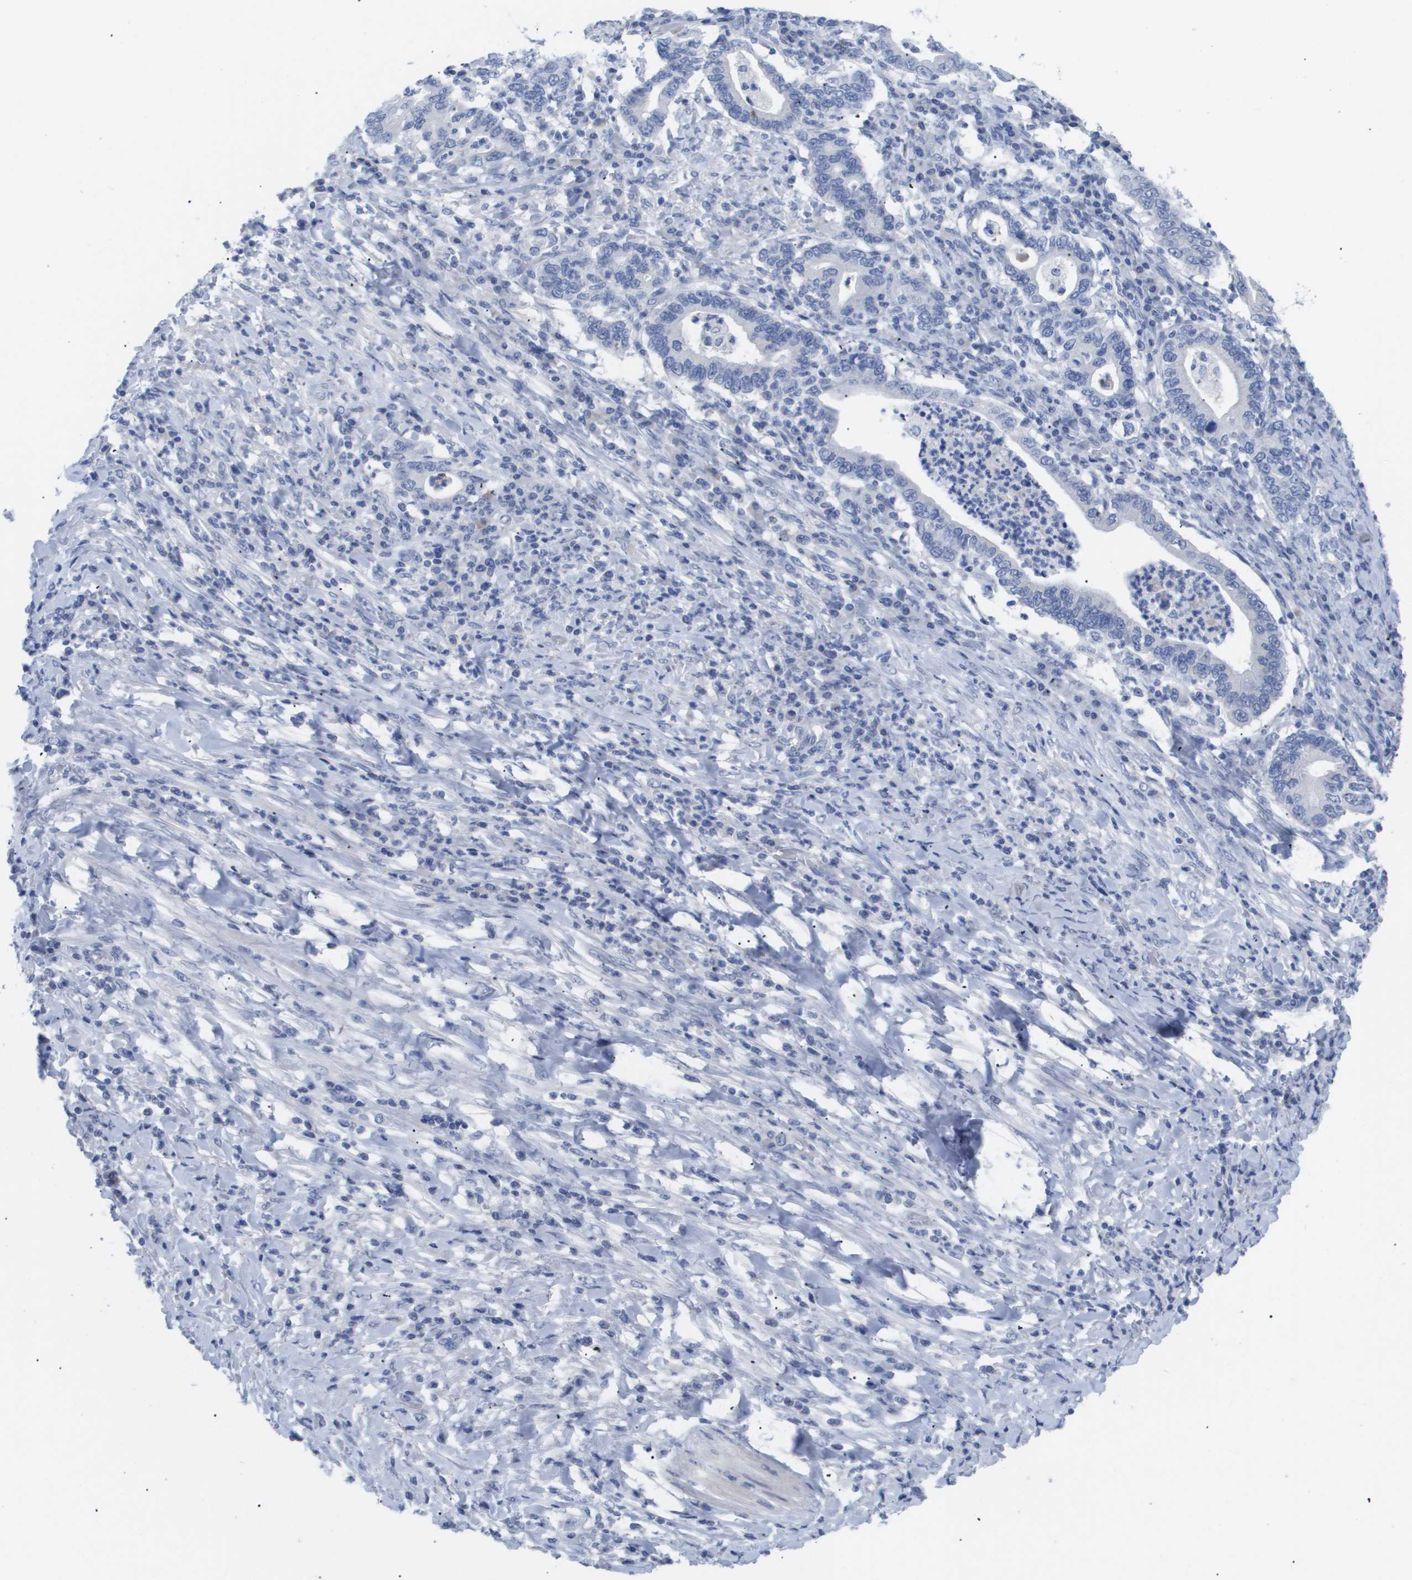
{"staining": {"intensity": "negative", "quantity": "none", "location": "none"}, "tissue": "stomach cancer", "cell_type": "Tumor cells", "image_type": "cancer", "snomed": [{"axis": "morphology", "description": "Normal tissue, NOS"}, {"axis": "morphology", "description": "Adenocarcinoma, NOS"}, {"axis": "topography", "description": "Esophagus"}, {"axis": "topography", "description": "Stomach, upper"}, {"axis": "topography", "description": "Peripheral nerve tissue"}], "caption": "Tumor cells show no significant staining in adenocarcinoma (stomach).", "gene": "CAV3", "patient": {"sex": "male", "age": 62}}